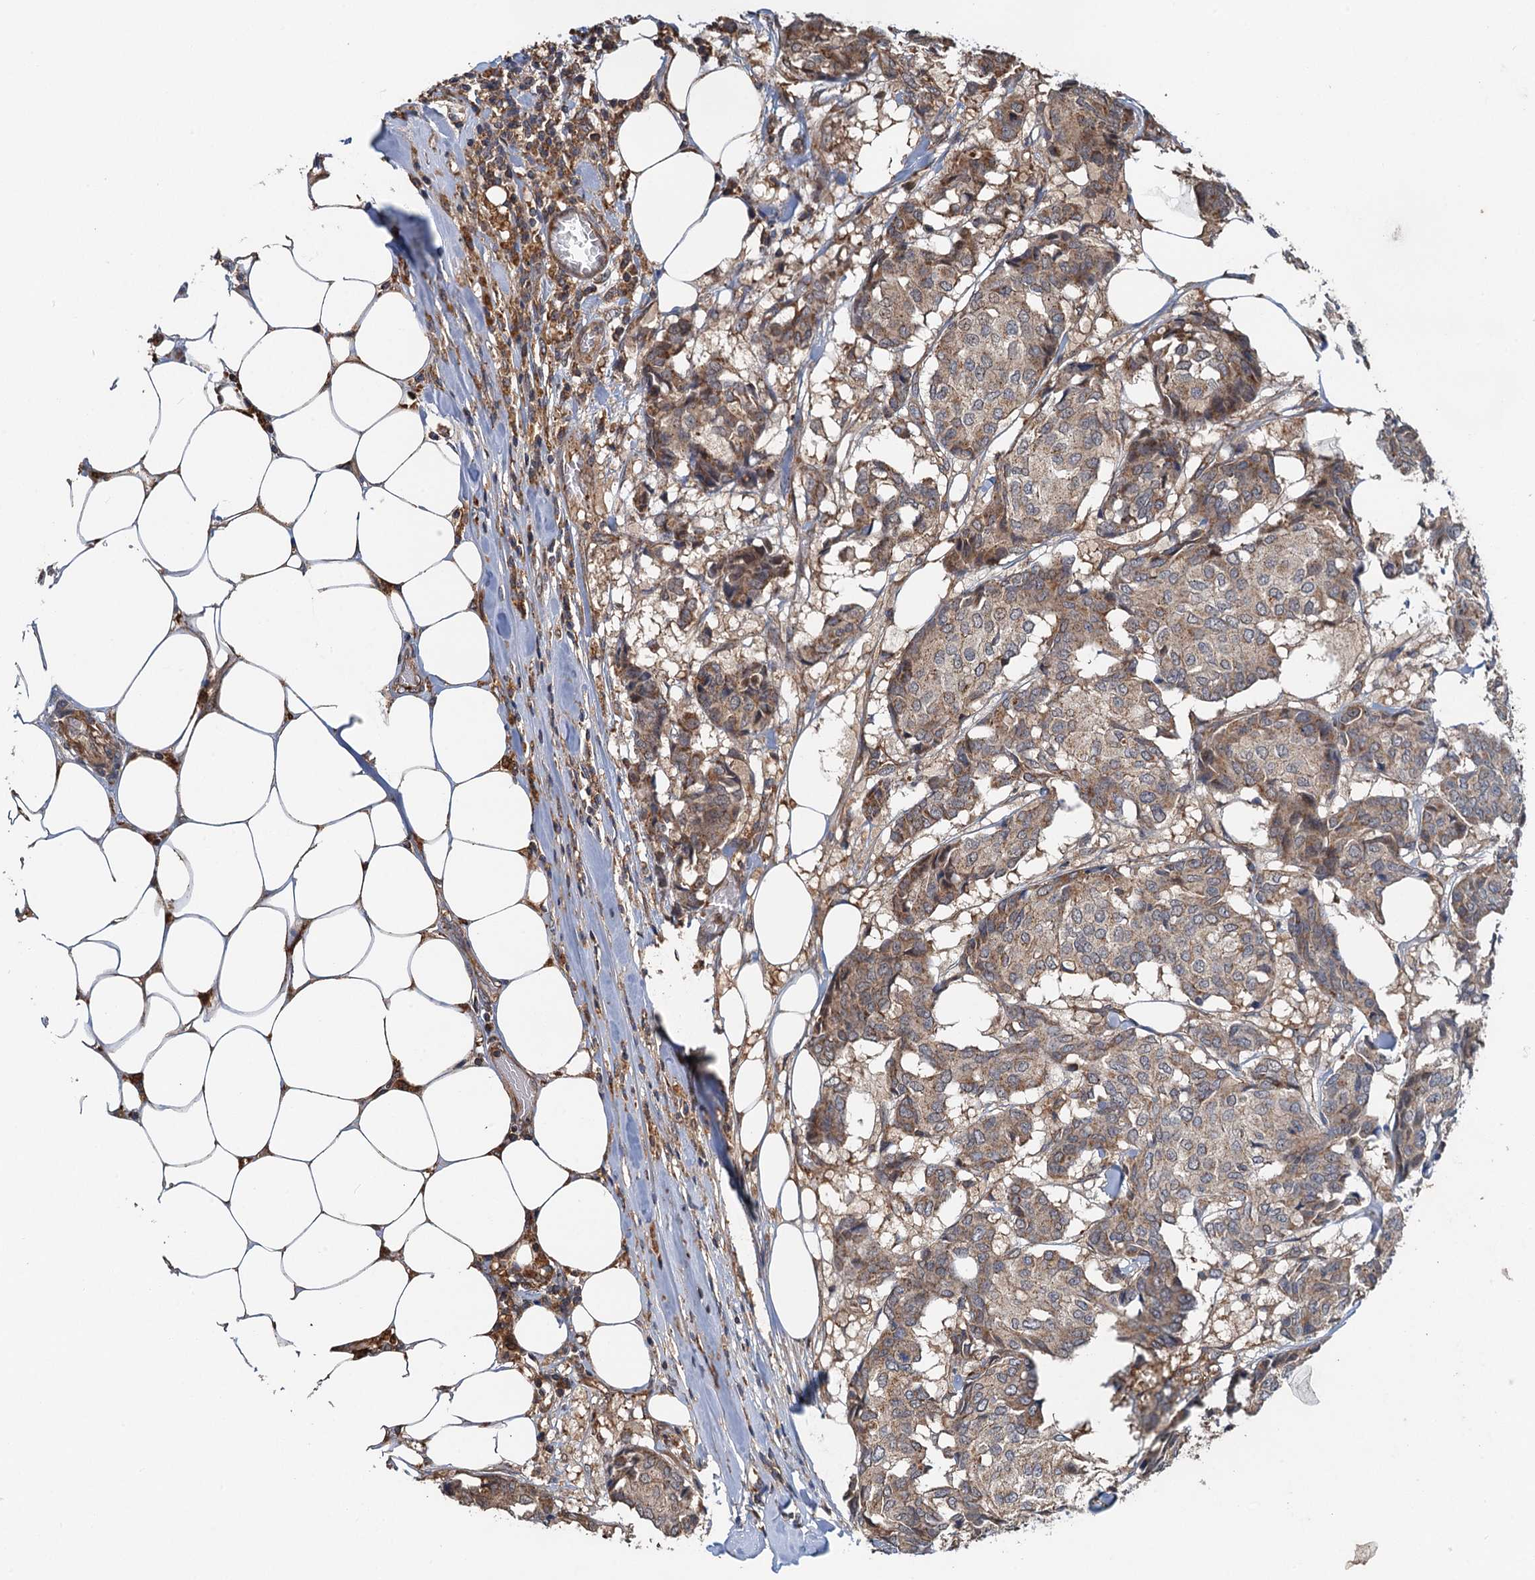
{"staining": {"intensity": "weak", "quantity": ">75%", "location": "cytoplasmic/membranous"}, "tissue": "breast cancer", "cell_type": "Tumor cells", "image_type": "cancer", "snomed": [{"axis": "morphology", "description": "Duct carcinoma"}, {"axis": "topography", "description": "Breast"}], "caption": "High-power microscopy captured an immunohistochemistry image of breast intraductal carcinoma, revealing weak cytoplasmic/membranous positivity in approximately >75% of tumor cells. Using DAB (3,3'-diaminobenzidine) (brown) and hematoxylin (blue) stains, captured at high magnification using brightfield microscopy.", "gene": "ZNF606", "patient": {"sex": "female", "age": 75}}